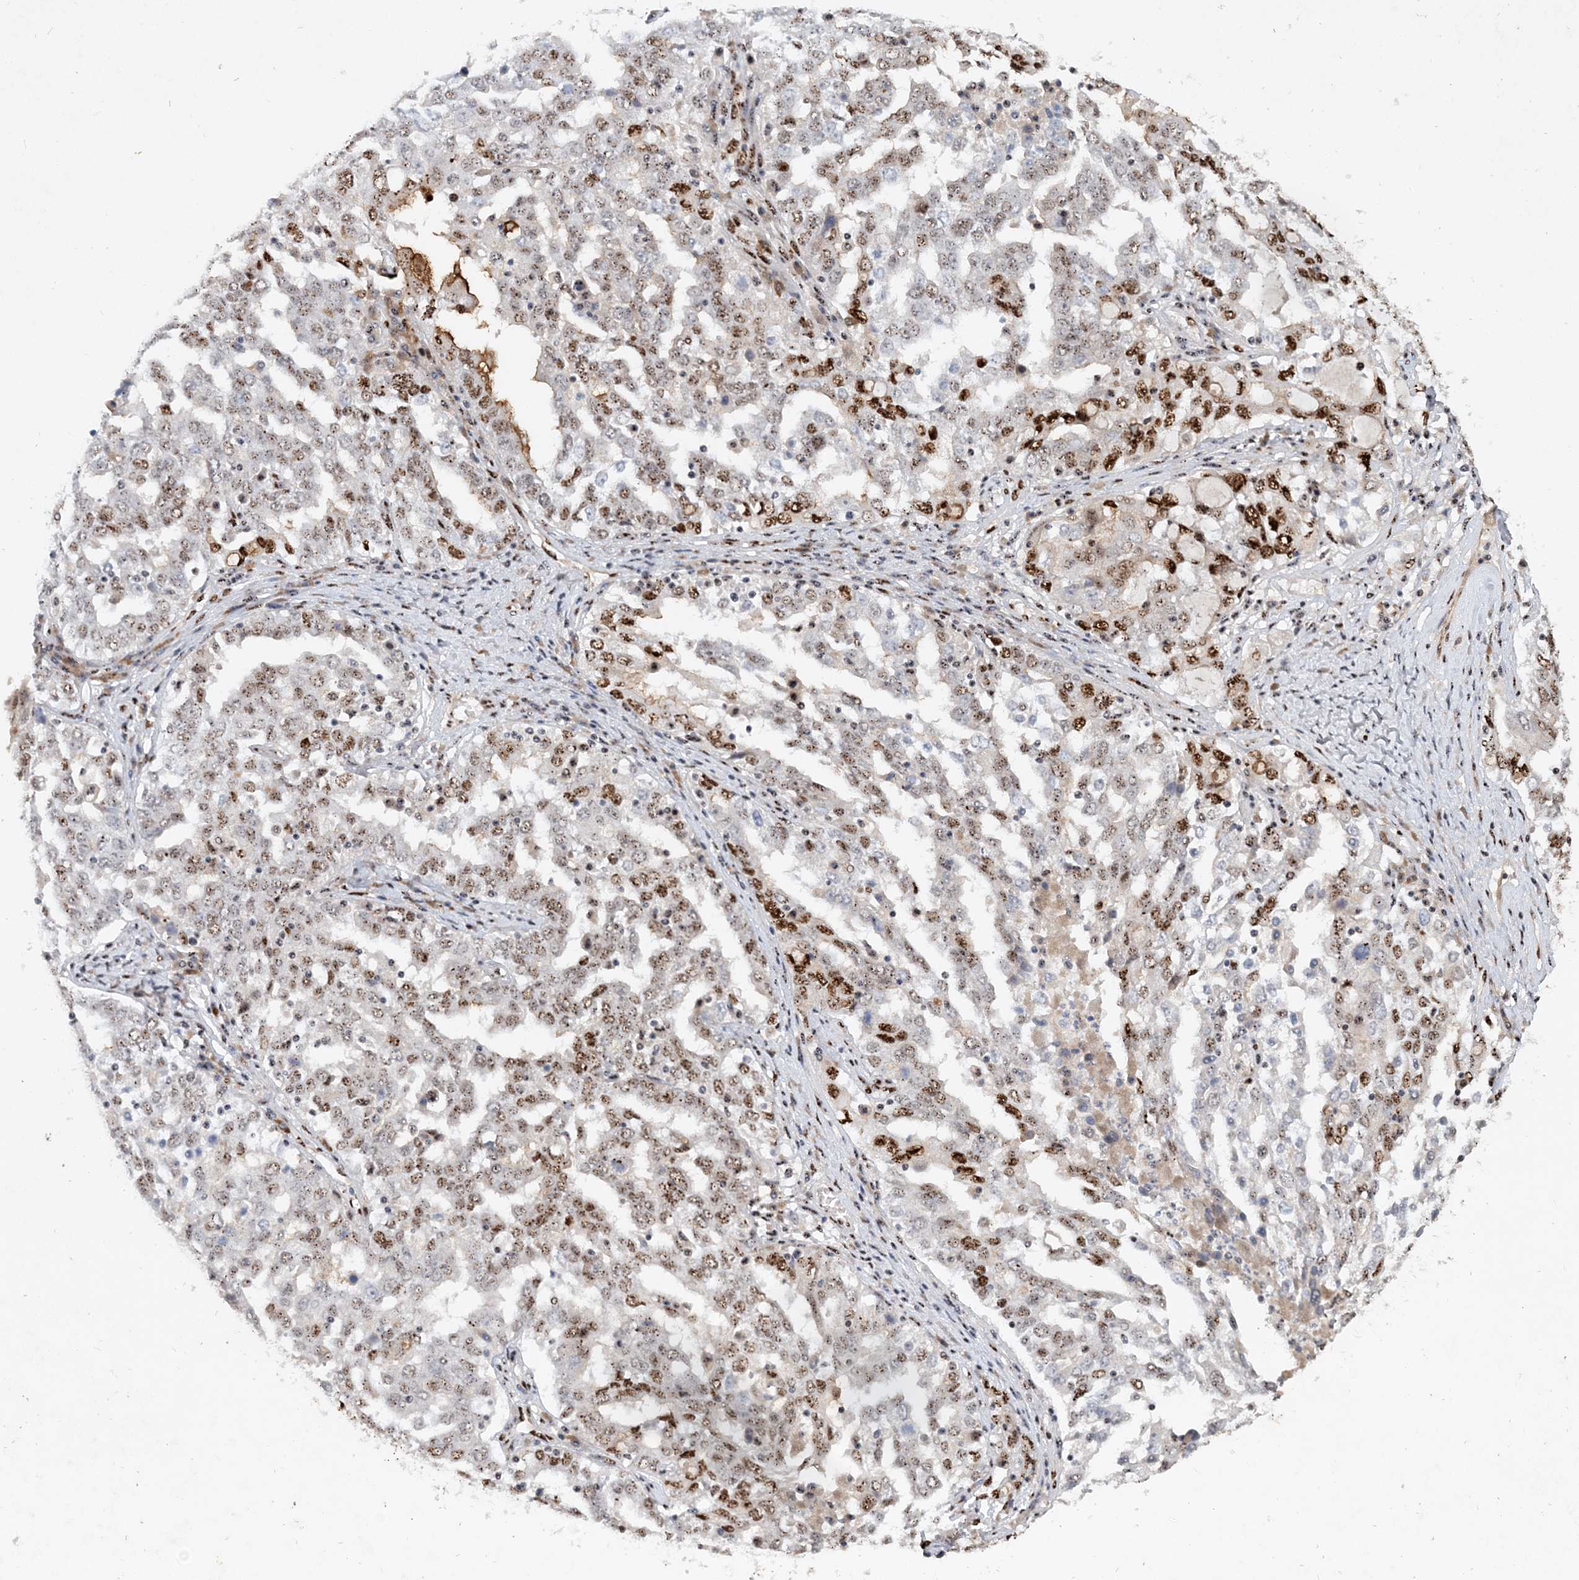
{"staining": {"intensity": "strong", "quantity": "25%-75%", "location": "nuclear"}, "tissue": "ovarian cancer", "cell_type": "Tumor cells", "image_type": "cancer", "snomed": [{"axis": "morphology", "description": "Carcinoma, endometroid"}, {"axis": "topography", "description": "Ovary"}], "caption": "Tumor cells reveal high levels of strong nuclear staining in about 25%-75% of cells in endometroid carcinoma (ovarian).", "gene": "GIN1", "patient": {"sex": "female", "age": 62}}